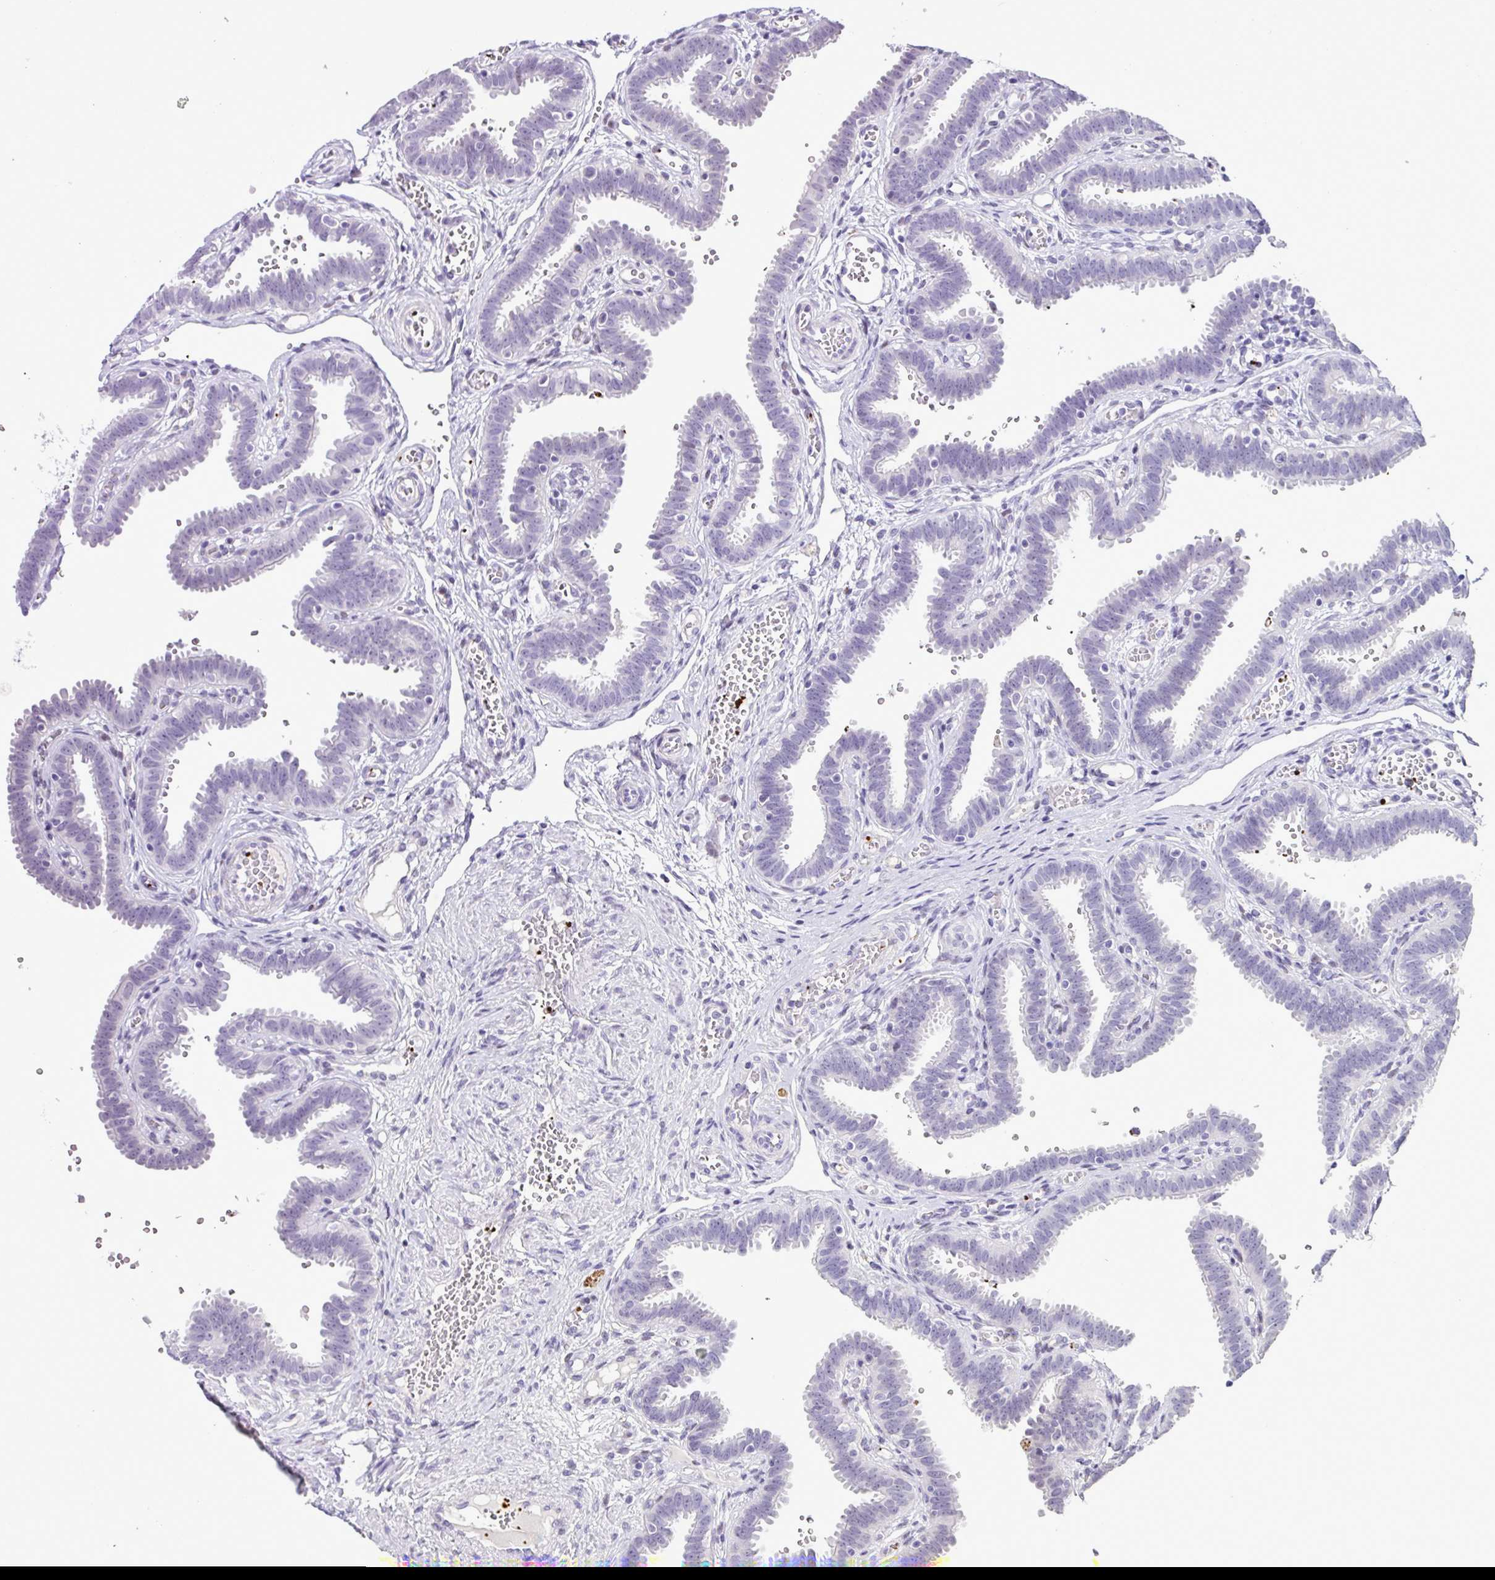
{"staining": {"intensity": "negative", "quantity": "none", "location": "none"}, "tissue": "fallopian tube", "cell_type": "Glandular cells", "image_type": "normal", "snomed": [{"axis": "morphology", "description": "Normal tissue, NOS"}, {"axis": "topography", "description": "Fallopian tube"}], "caption": "Glandular cells show no significant expression in benign fallopian tube. The staining was performed using DAB (3,3'-diaminobenzidine) to visualize the protein expression in brown, while the nuclei were stained in blue with hematoxylin (Magnification: 20x).", "gene": "CMTM5", "patient": {"sex": "female", "age": 37}}